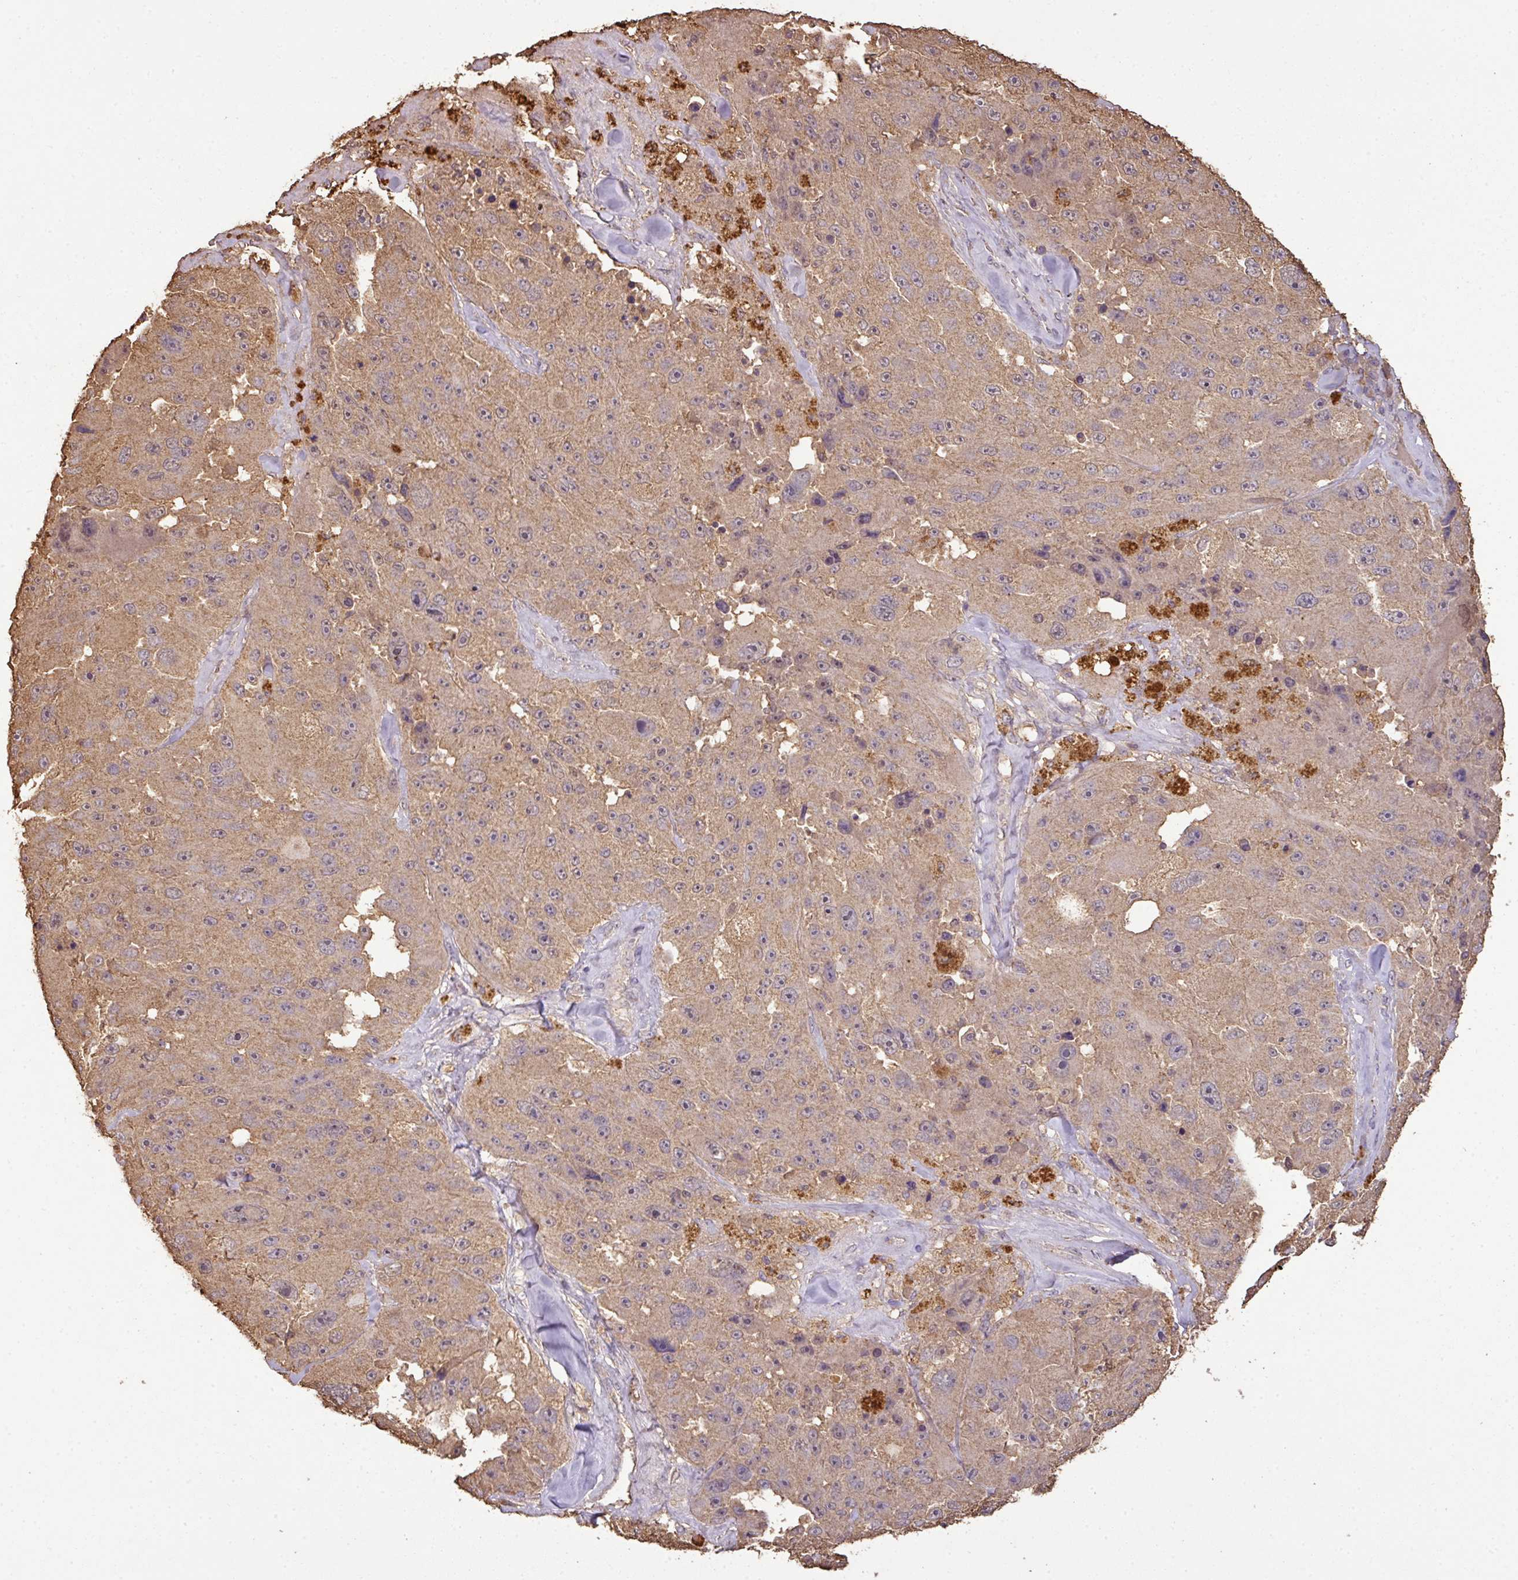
{"staining": {"intensity": "weak", "quantity": ">75%", "location": "cytoplasmic/membranous"}, "tissue": "melanoma", "cell_type": "Tumor cells", "image_type": "cancer", "snomed": [{"axis": "morphology", "description": "Malignant melanoma, Metastatic site"}, {"axis": "topography", "description": "Lymph node"}], "caption": "Protein analysis of melanoma tissue reveals weak cytoplasmic/membranous positivity in about >75% of tumor cells.", "gene": "ATAT1", "patient": {"sex": "male", "age": 62}}